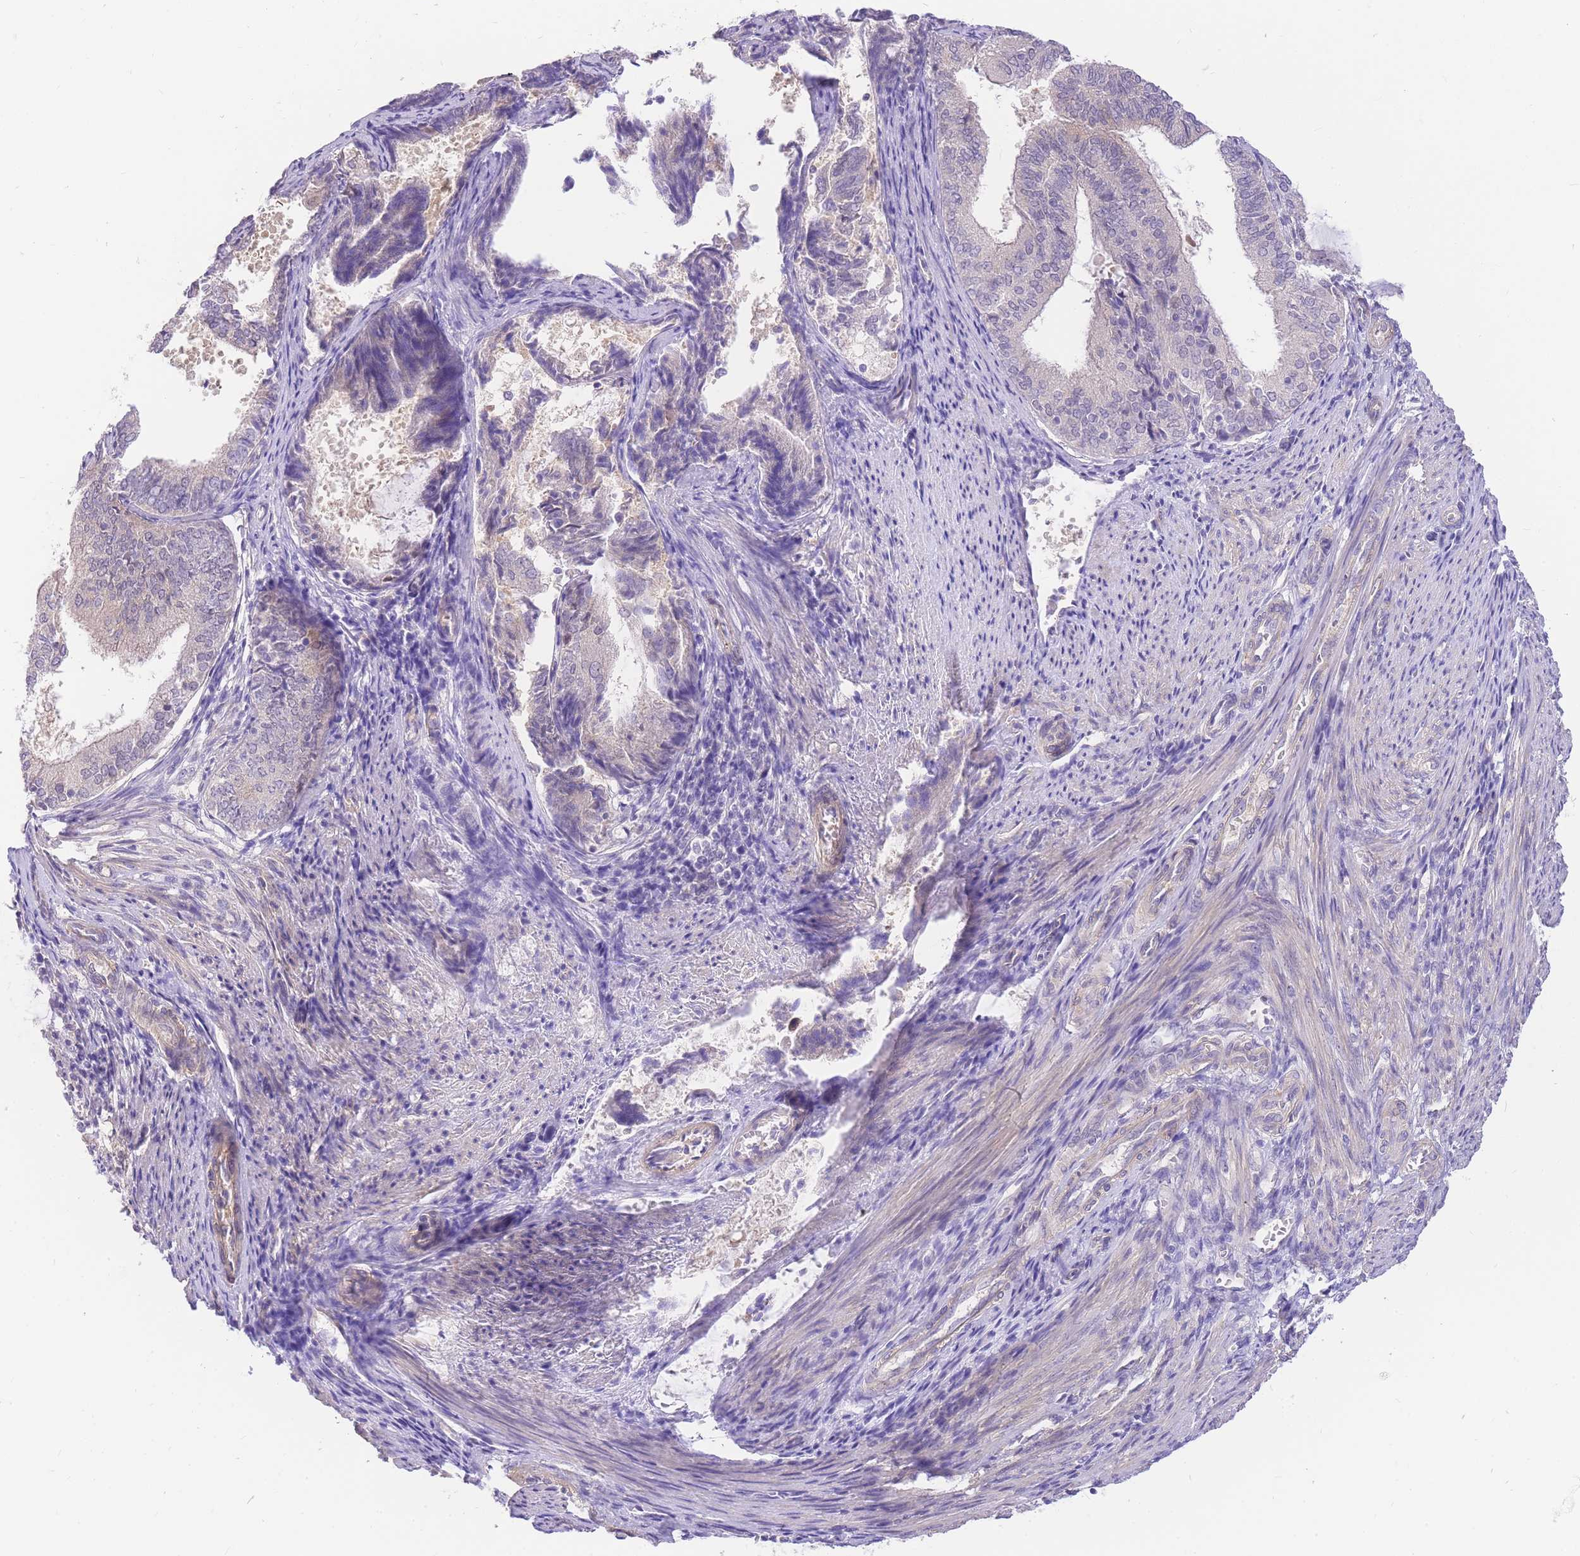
{"staining": {"intensity": "negative", "quantity": "none", "location": "none"}, "tissue": "endometrial cancer", "cell_type": "Tumor cells", "image_type": "cancer", "snomed": [{"axis": "morphology", "description": "Adenocarcinoma, NOS"}, {"axis": "topography", "description": "Endometrium"}], "caption": "A micrograph of human endometrial cancer (adenocarcinoma) is negative for staining in tumor cells.", "gene": "S100PBP", "patient": {"sex": "female", "age": 81}}